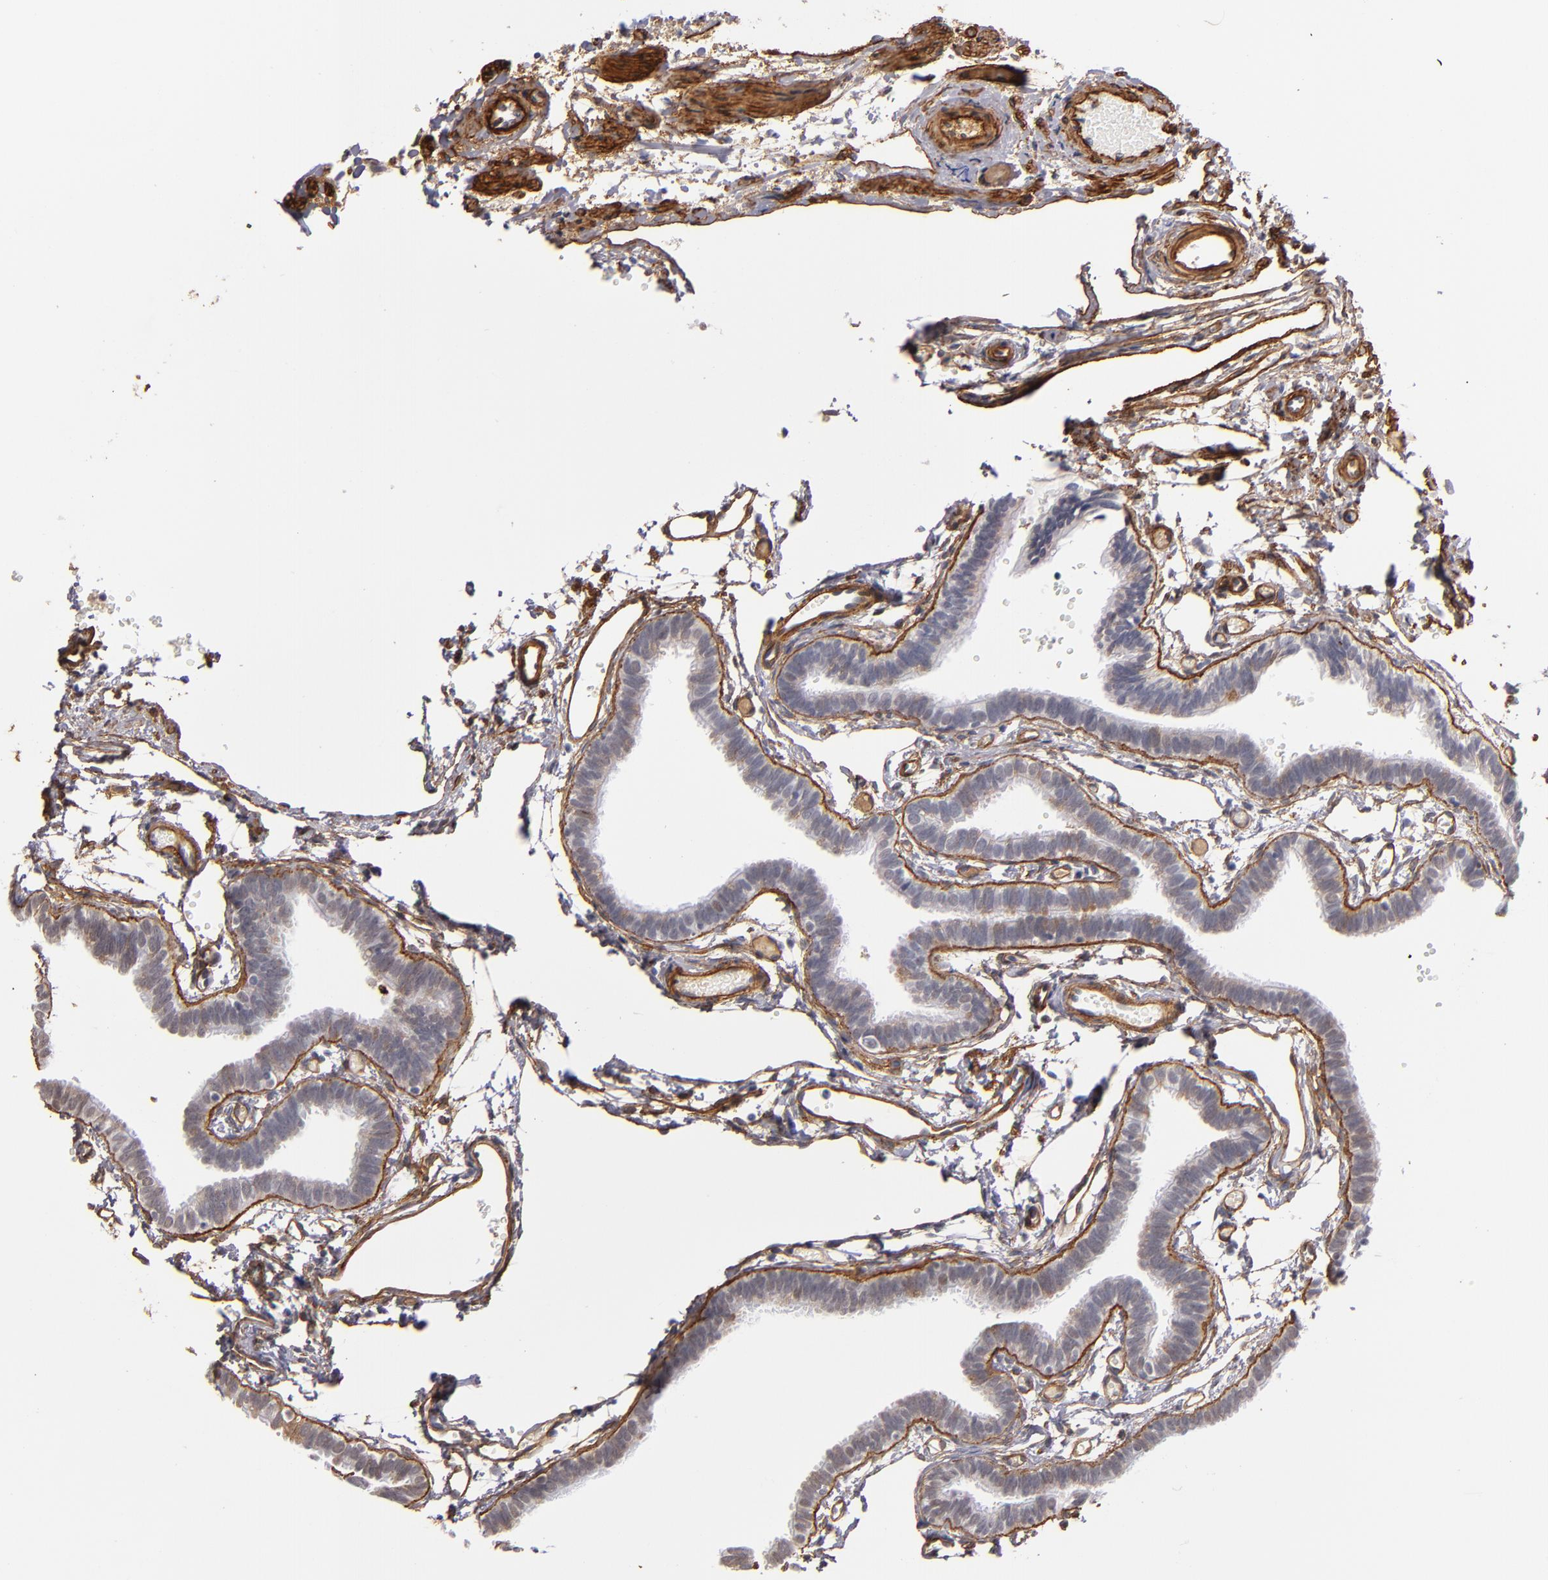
{"staining": {"intensity": "moderate", "quantity": "25%-75%", "location": "cytoplasmic/membranous,nuclear"}, "tissue": "fallopian tube", "cell_type": "Glandular cells", "image_type": "normal", "snomed": [{"axis": "morphology", "description": "Normal tissue, NOS"}, {"axis": "topography", "description": "Fallopian tube"}], "caption": "This image demonstrates immunohistochemistry (IHC) staining of normal human fallopian tube, with medium moderate cytoplasmic/membranous,nuclear positivity in about 25%-75% of glandular cells.", "gene": "LAMC1", "patient": {"sex": "female", "age": 29}}